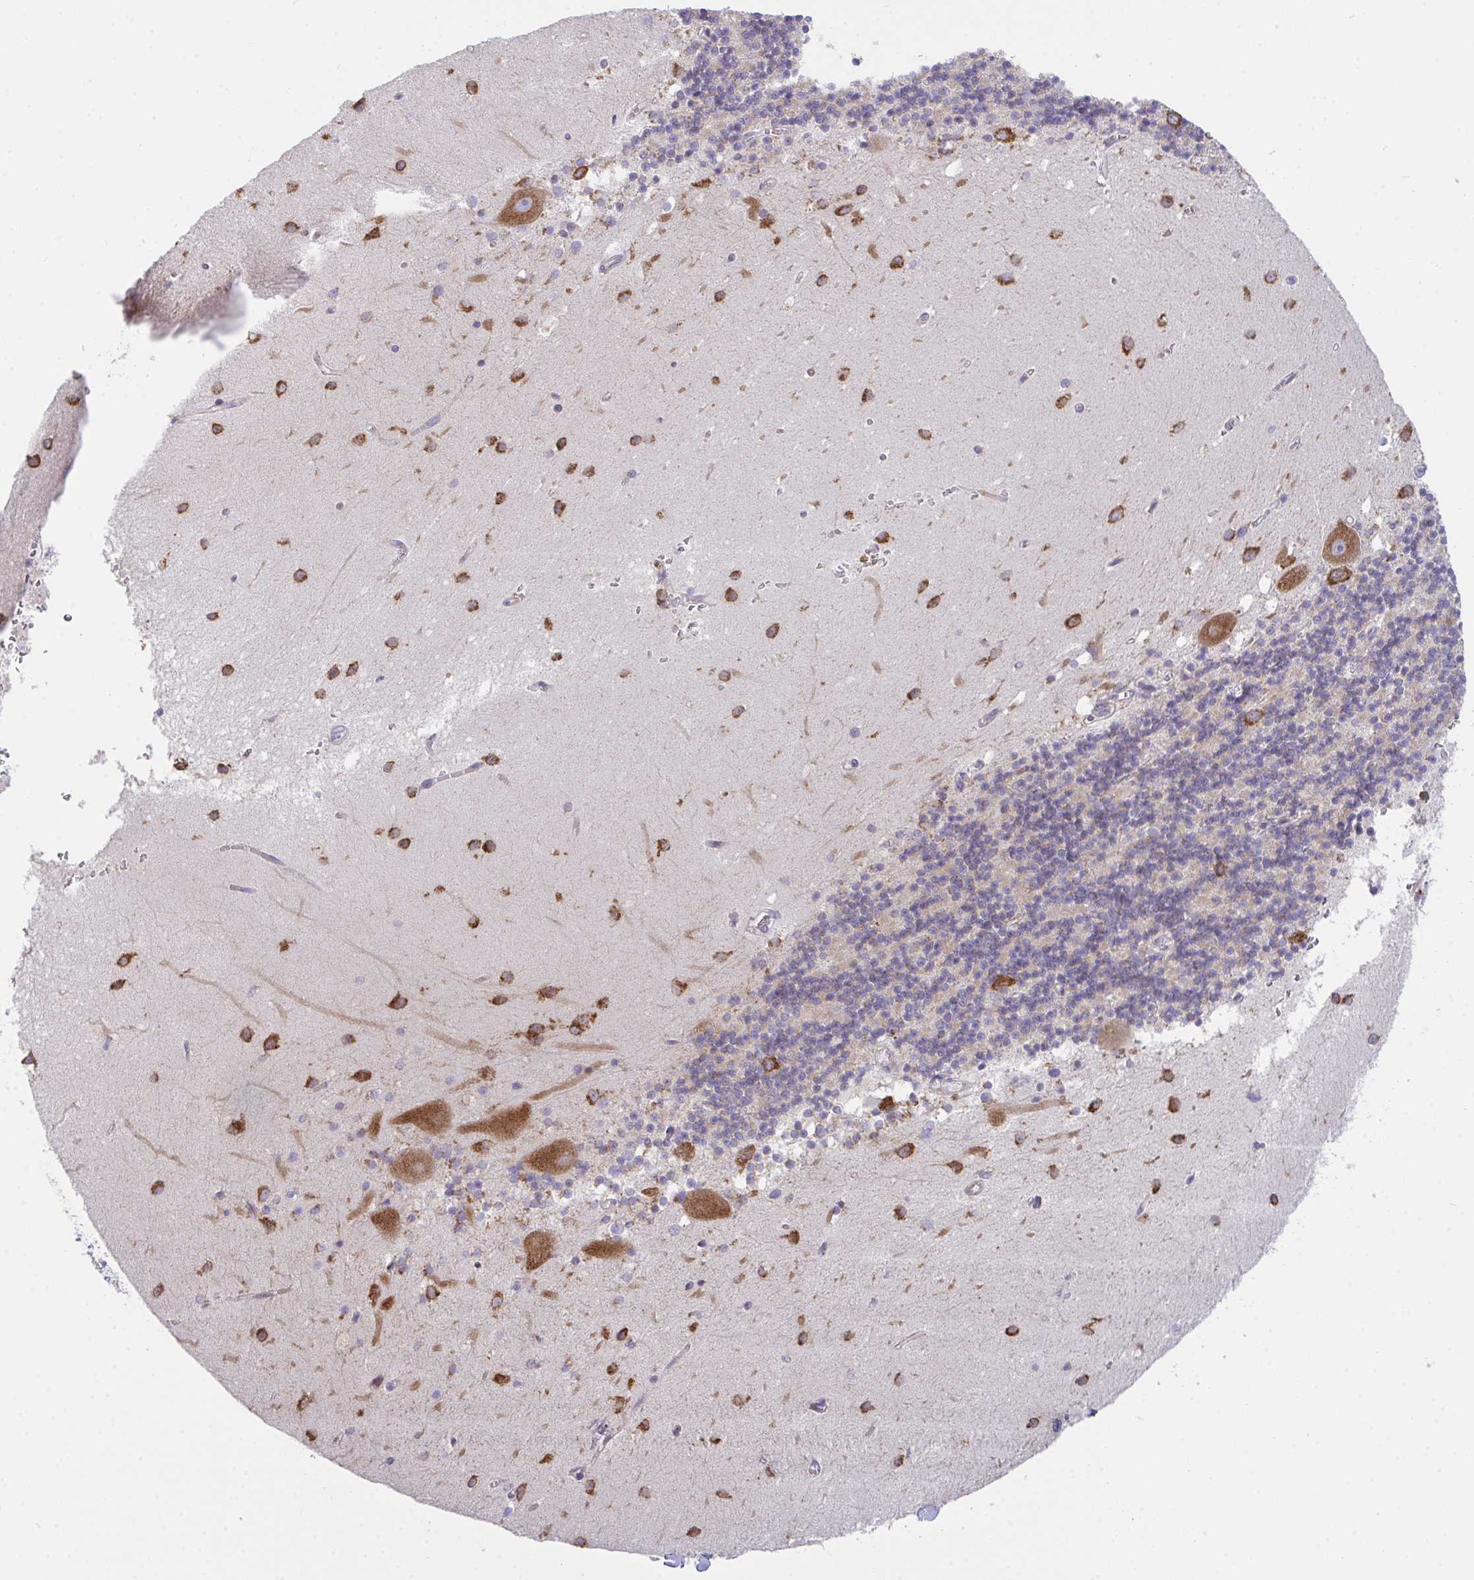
{"staining": {"intensity": "weak", "quantity": "25%-75%", "location": "cytoplasmic/membranous"}, "tissue": "cerebellum", "cell_type": "Cells in granular layer", "image_type": "normal", "snomed": [{"axis": "morphology", "description": "Normal tissue, NOS"}, {"axis": "topography", "description": "Cerebellum"}], "caption": "Weak cytoplasmic/membranous protein expression is present in approximately 25%-75% of cells in granular layer in cerebellum.", "gene": "MIA3", "patient": {"sex": "male", "age": 54}}